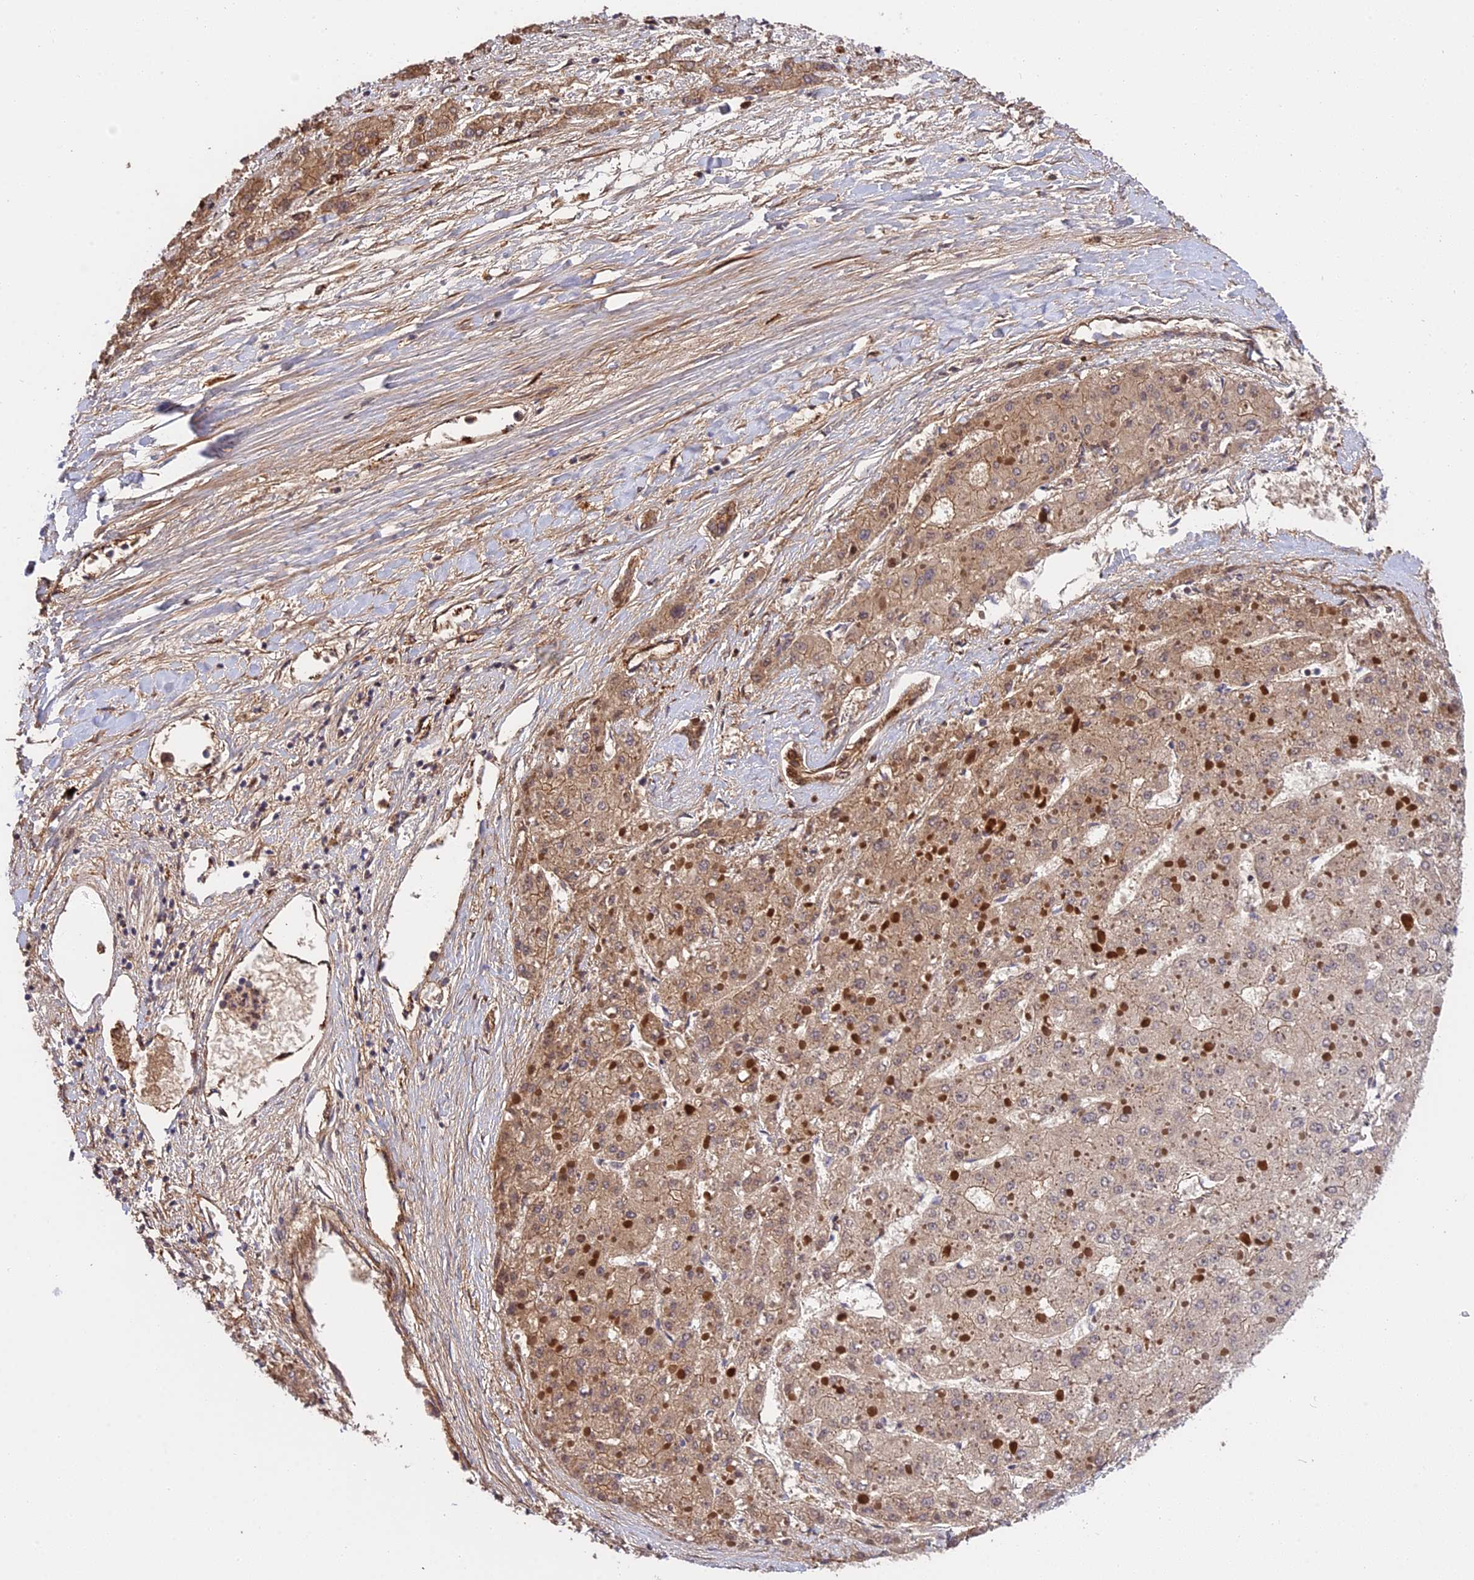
{"staining": {"intensity": "moderate", "quantity": ">75%", "location": "cytoplasmic/membranous"}, "tissue": "liver cancer", "cell_type": "Tumor cells", "image_type": "cancer", "snomed": [{"axis": "morphology", "description": "Carcinoma, Hepatocellular, NOS"}, {"axis": "topography", "description": "Liver"}], "caption": "Liver cancer stained with a protein marker demonstrates moderate staining in tumor cells.", "gene": "MFSD2A", "patient": {"sex": "female", "age": 73}}